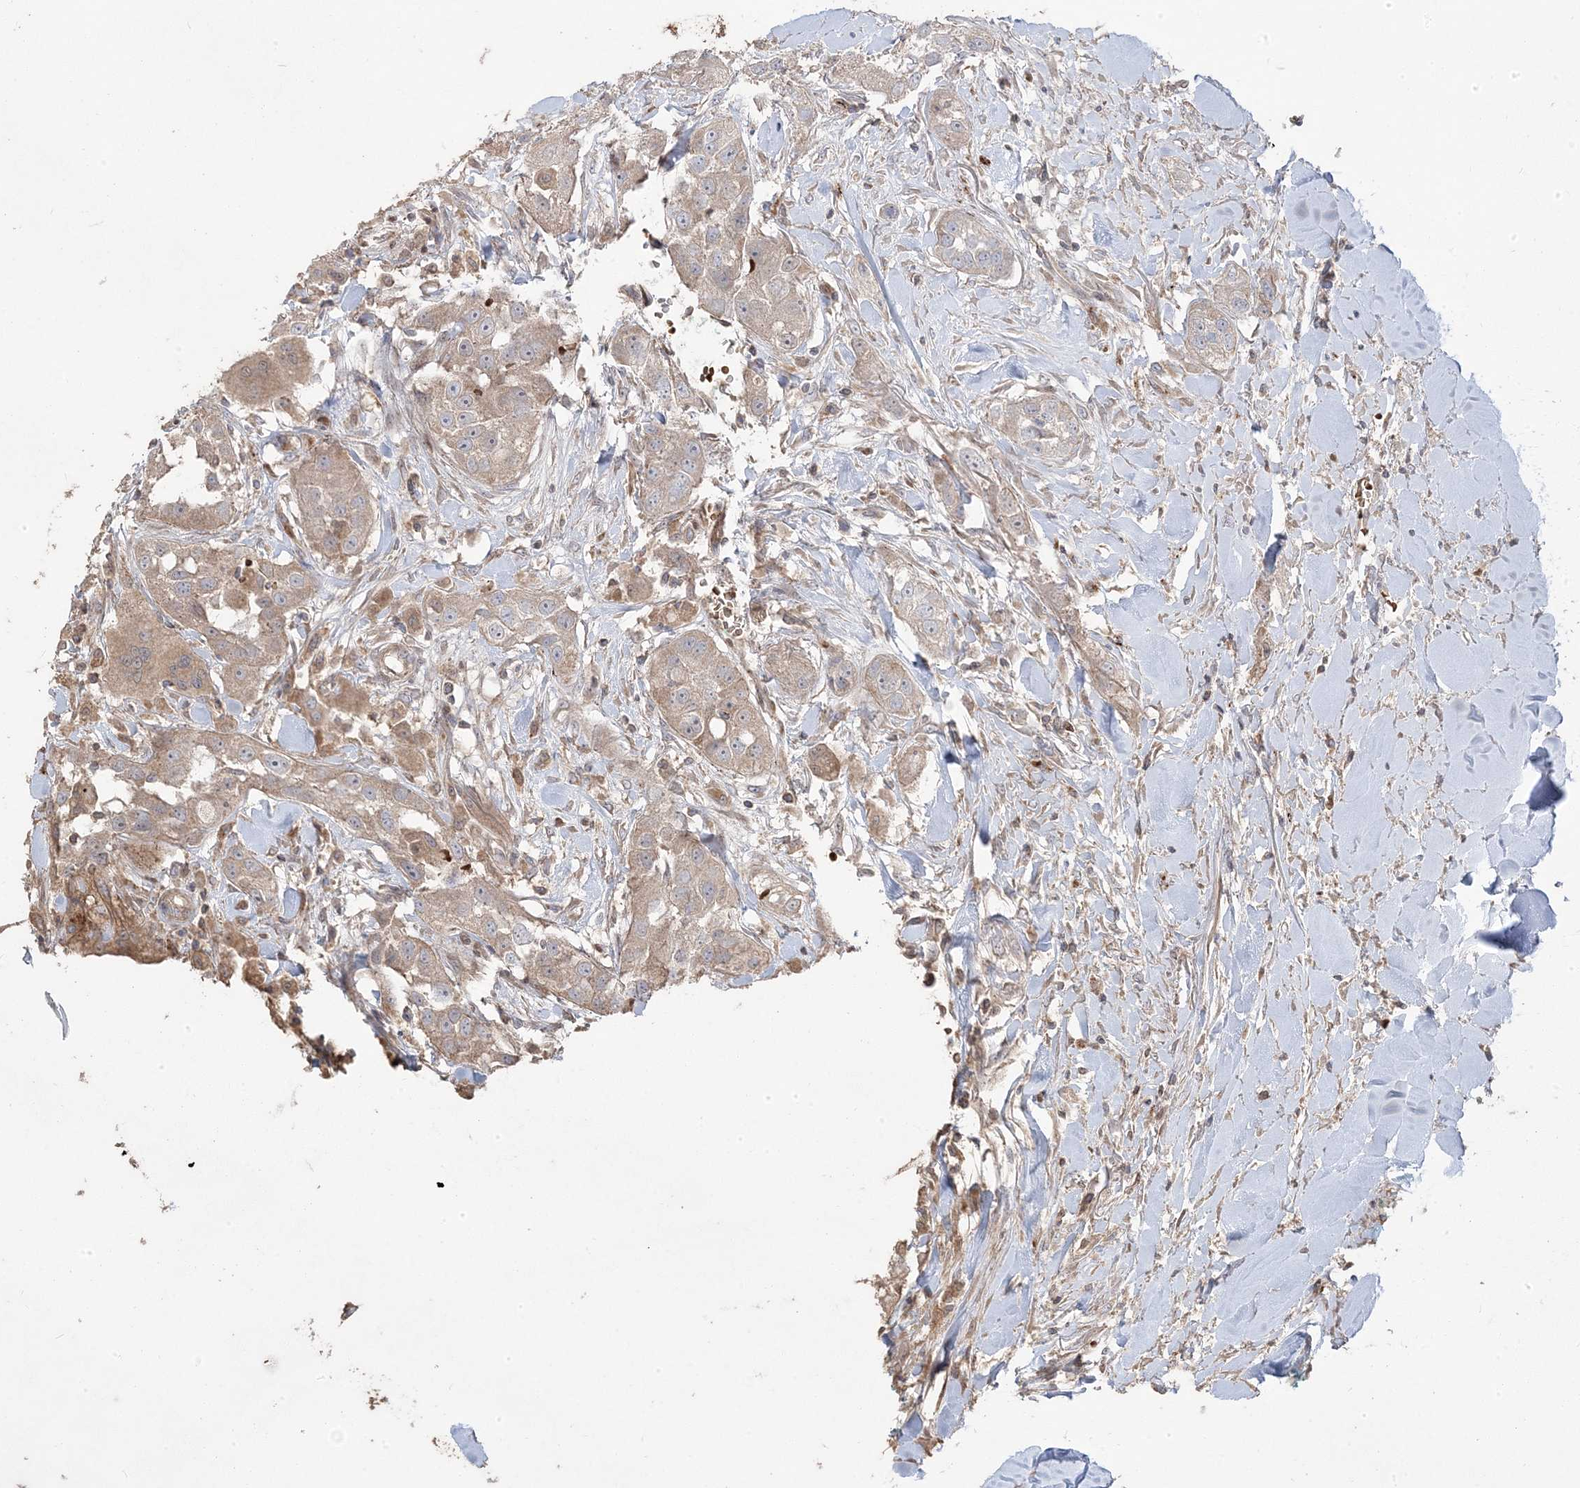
{"staining": {"intensity": "weak", "quantity": ">75%", "location": "cytoplasmic/membranous"}, "tissue": "head and neck cancer", "cell_type": "Tumor cells", "image_type": "cancer", "snomed": [{"axis": "morphology", "description": "Normal tissue, NOS"}, {"axis": "morphology", "description": "Squamous cell carcinoma, NOS"}, {"axis": "topography", "description": "Skeletal muscle"}, {"axis": "topography", "description": "Head-Neck"}], "caption": "Immunohistochemical staining of head and neck squamous cell carcinoma demonstrates weak cytoplasmic/membranous protein positivity in about >75% of tumor cells. The staining is performed using DAB brown chromogen to label protein expression. The nuclei are counter-stained blue using hematoxylin.", "gene": "PPOX", "patient": {"sex": "male", "age": 51}}